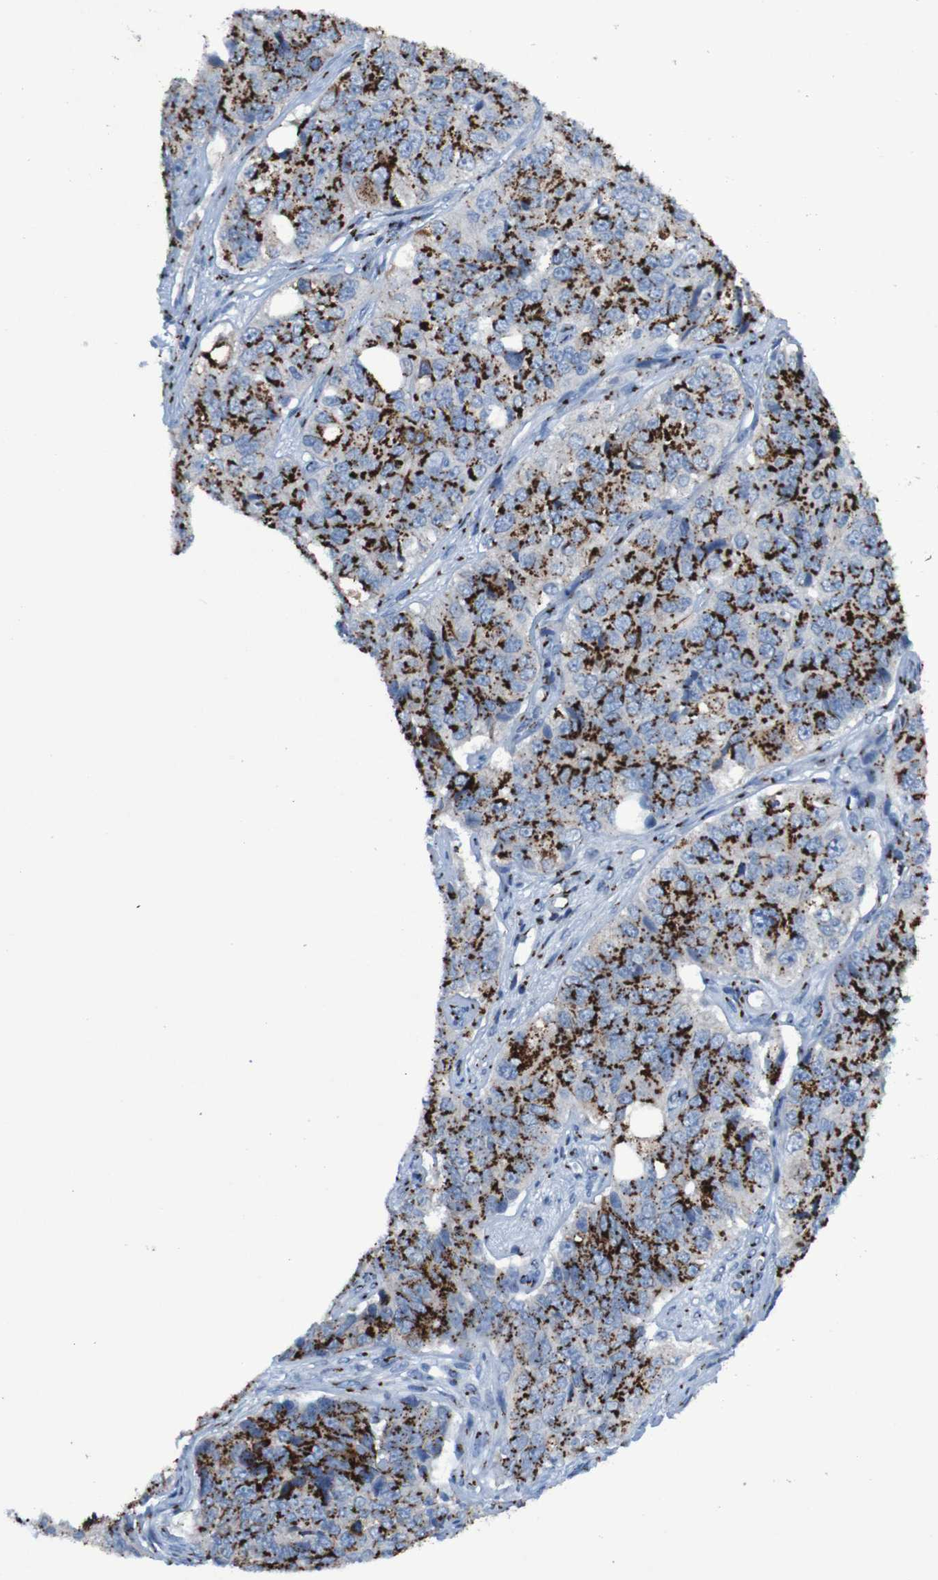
{"staining": {"intensity": "strong", "quantity": ">75%", "location": "cytoplasmic/membranous"}, "tissue": "ovarian cancer", "cell_type": "Tumor cells", "image_type": "cancer", "snomed": [{"axis": "morphology", "description": "Carcinoma, endometroid"}, {"axis": "topography", "description": "Ovary"}], "caption": "A photomicrograph of ovarian endometroid carcinoma stained for a protein displays strong cytoplasmic/membranous brown staining in tumor cells.", "gene": "GOLM1", "patient": {"sex": "female", "age": 51}}